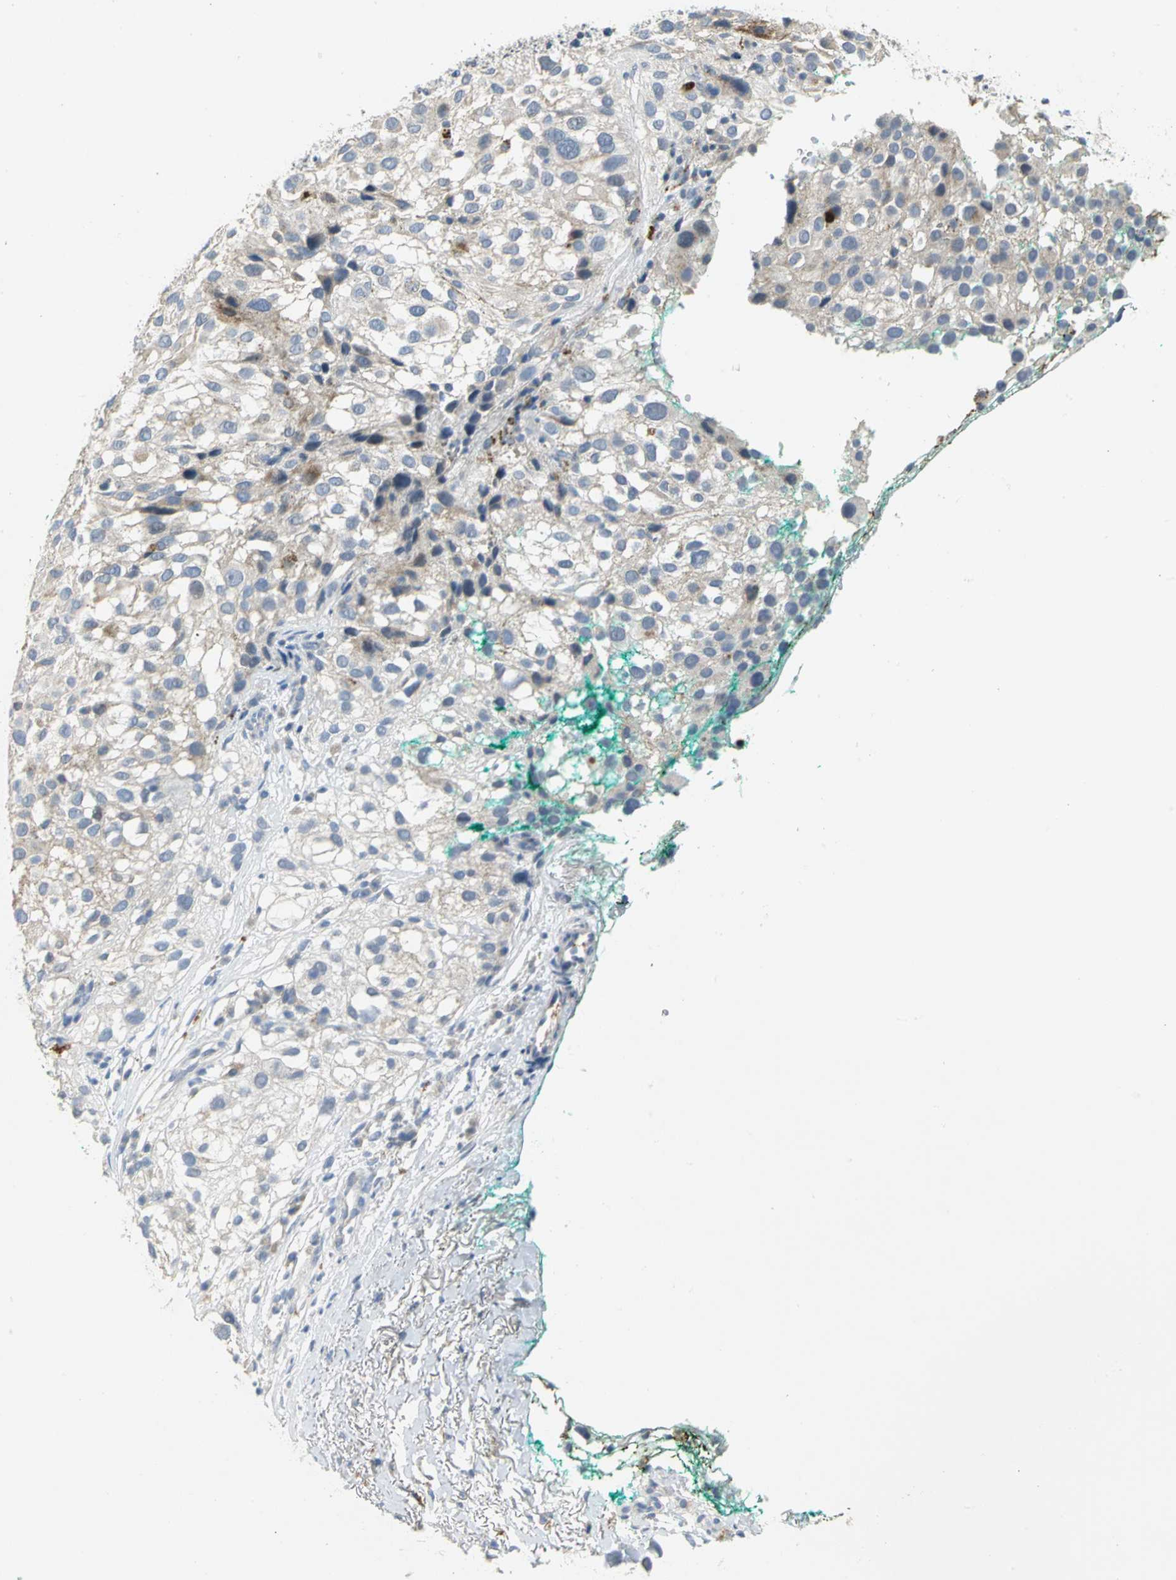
{"staining": {"intensity": "weak", "quantity": "<25%", "location": "cytoplasmic/membranous"}, "tissue": "melanoma", "cell_type": "Tumor cells", "image_type": "cancer", "snomed": [{"axis": "morphology", "description": "Necrosis, NOS"}, {"axis": "morphology", "description": "Malignant melanoma, NOS"}, {"axis": "topography", "description": "Skin"}], "caption": "Protein analysis of malignant melanoma exhibits no significant expression in tumor cells.", "gene": "SPPL2B", "patient": {"sex": "female", "age": 87}}